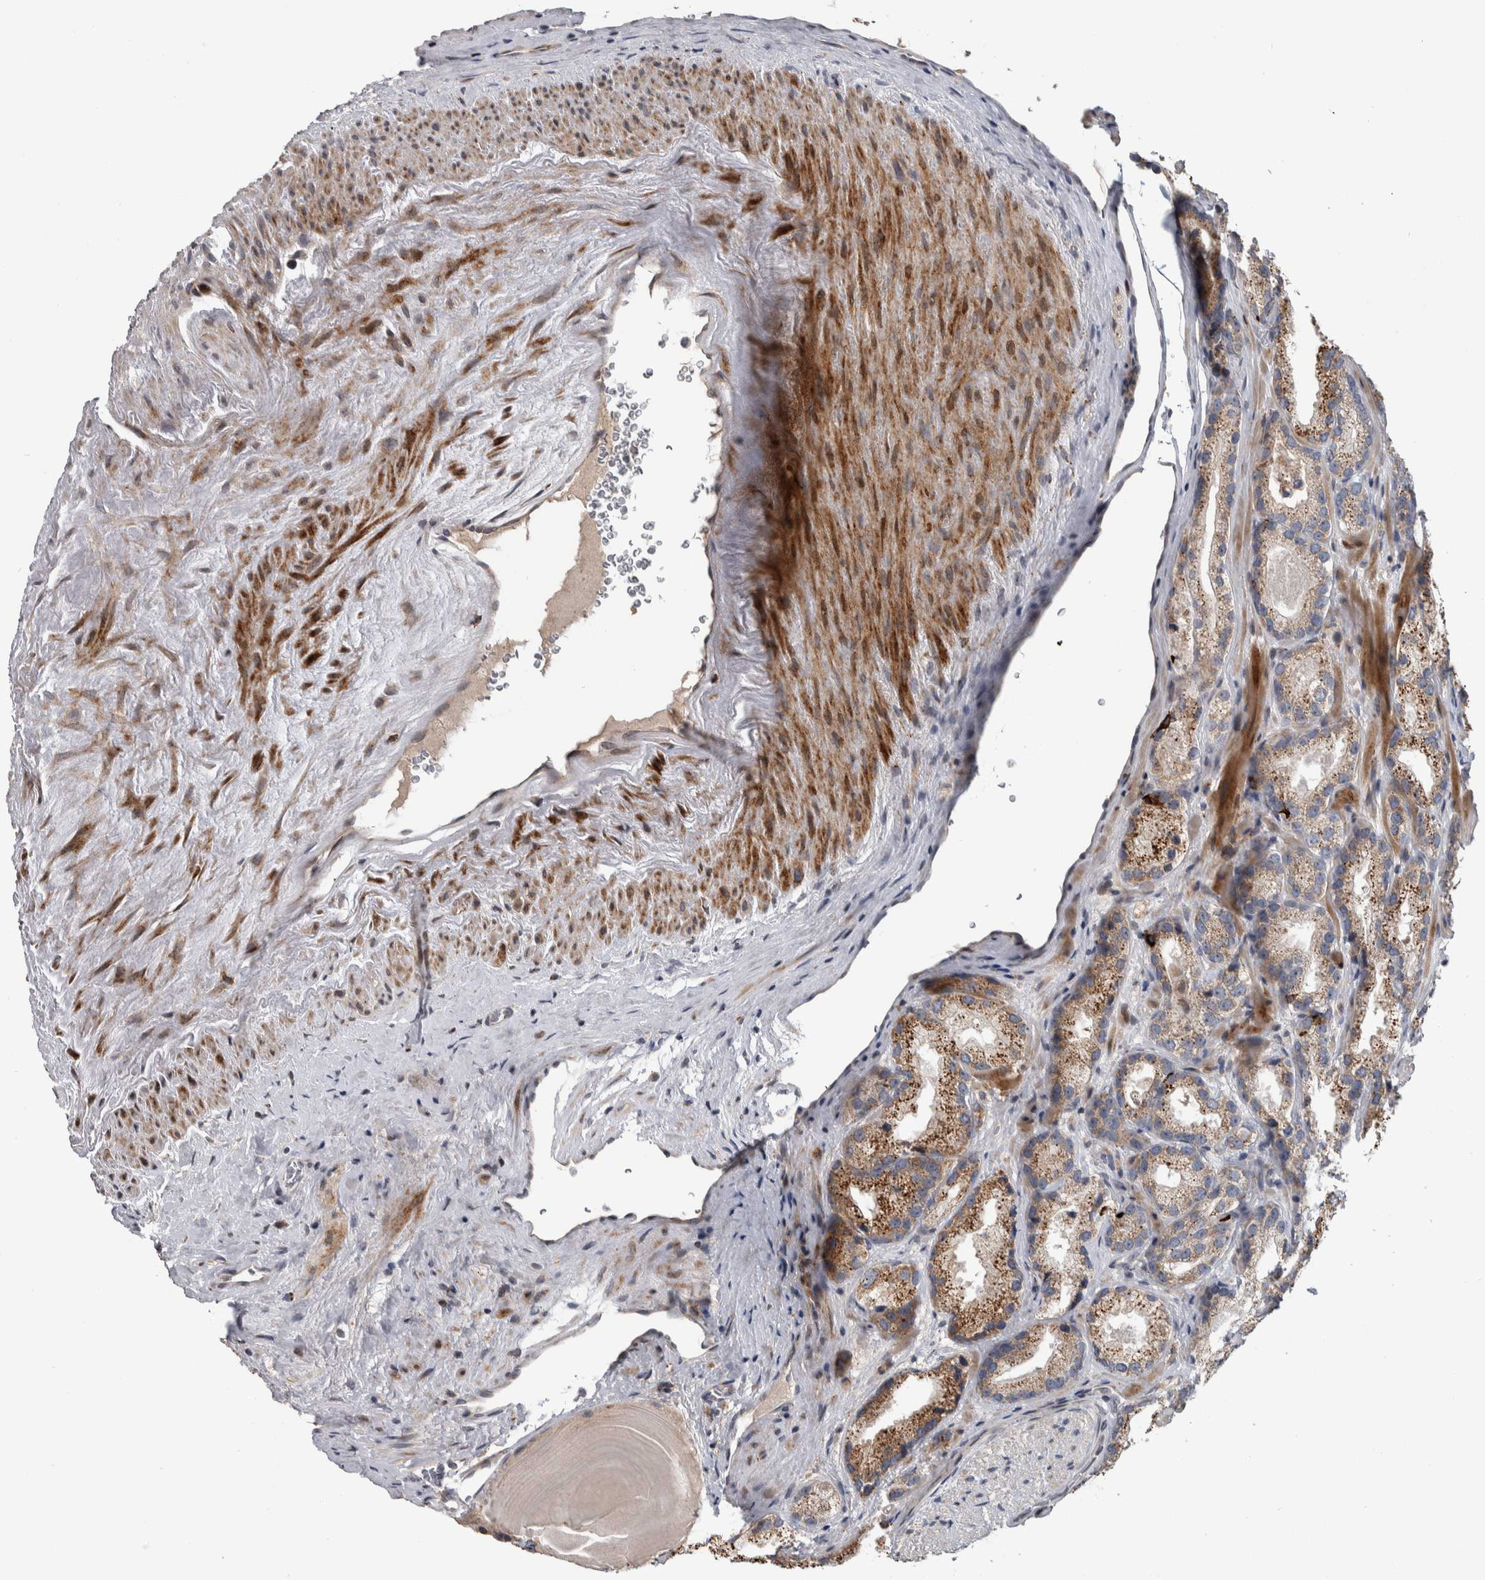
{"staining": {"intensity": "moderate", "quantity": ">75%", "location": "cytoplasmic/membranous"}, "tissue": "prostate cancer", "cell_type": "Tumor cells", "image_type": "cancer", "snomed": [{"axis": "morphology", "description": "Adenocarcinoma, High grade"}, {"axis": "topography", "description": "Prostate"}], "caption": "Protein analysis of prostate cancer (adenocarcinoma (high-grade)) tissue demonstrates moderate cytoplasmic/membranous staining in approximately >75% of tumor cells.", "gene": "FAM83G", "patient": {"sex": "male", "age": 63}}